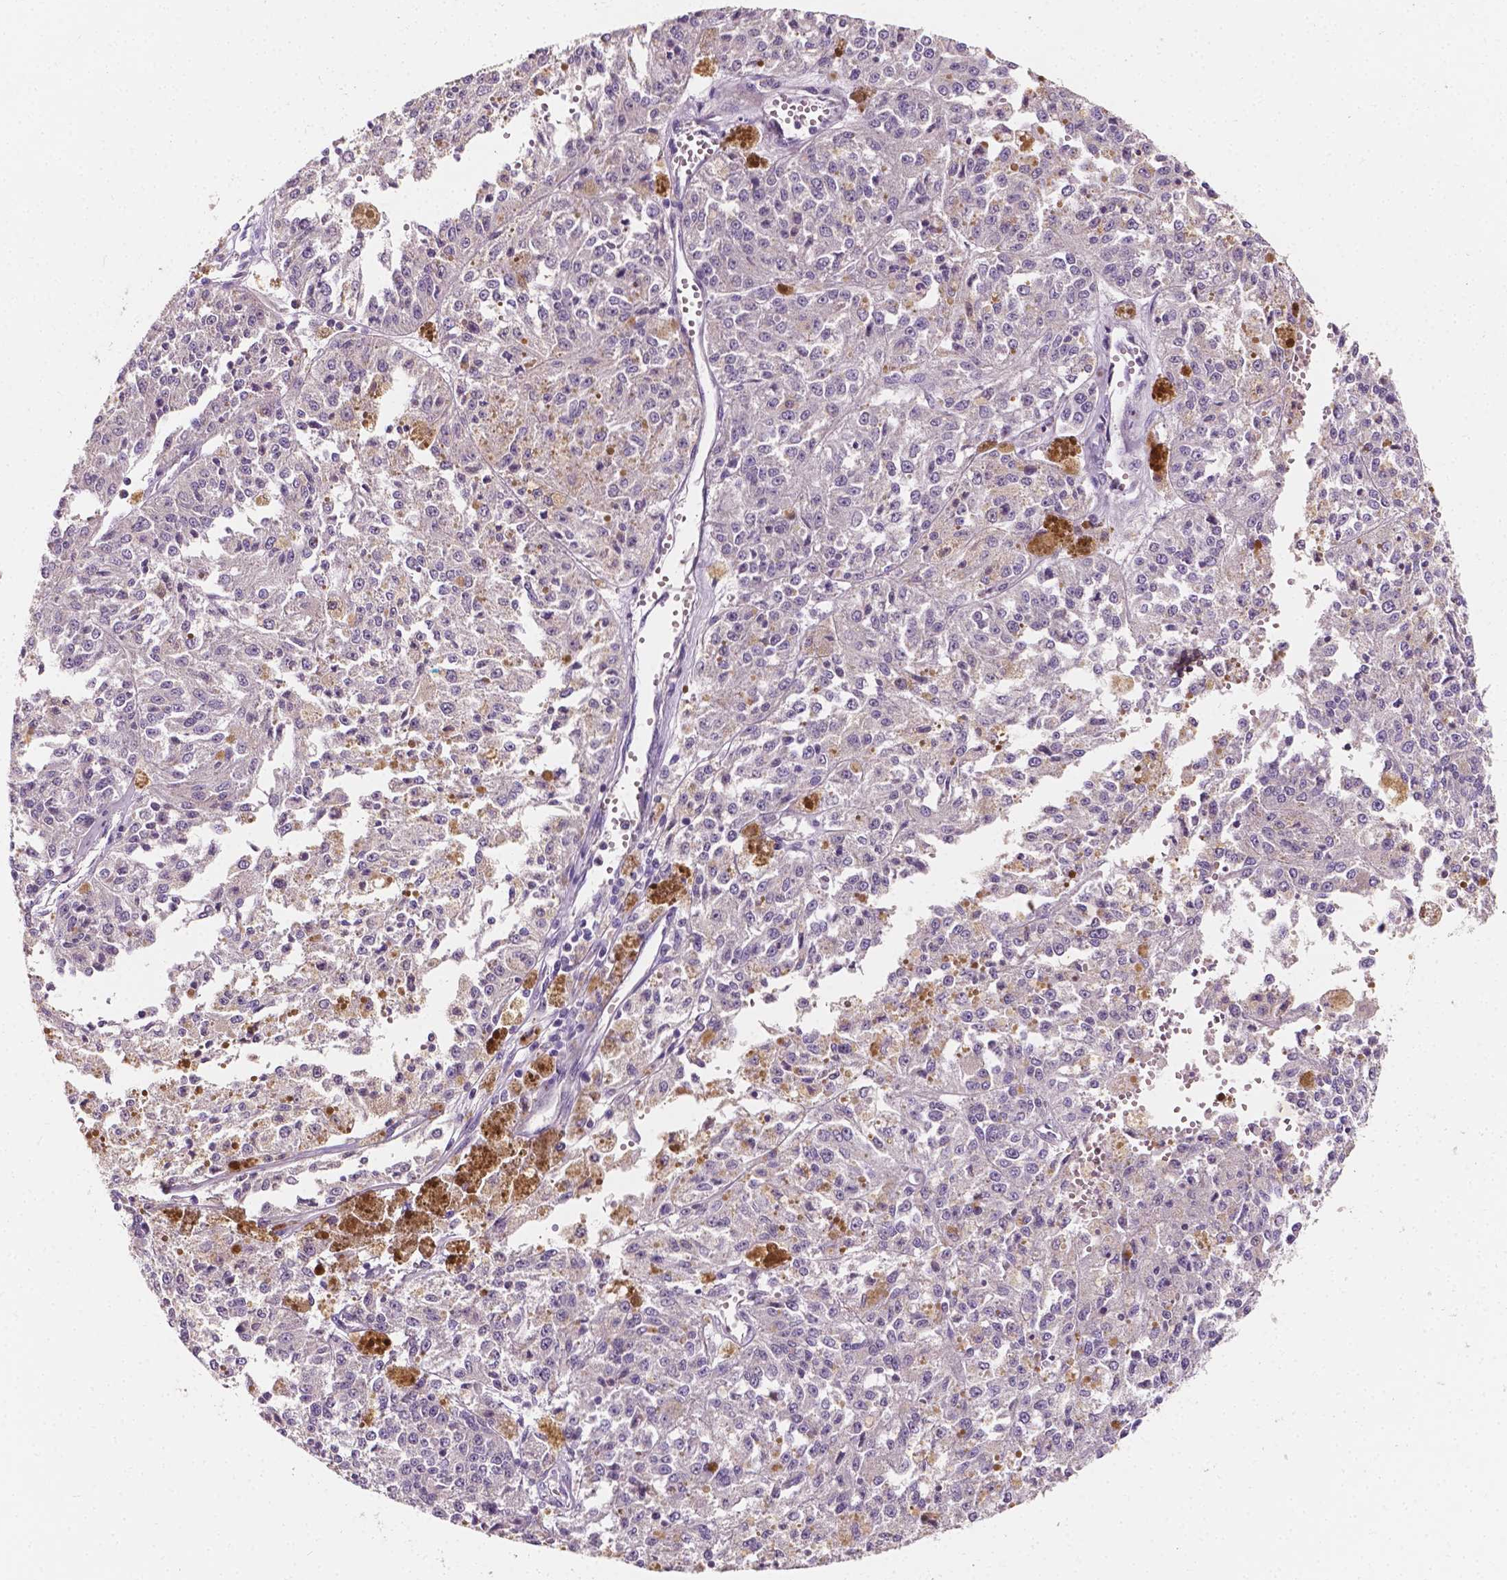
{"staining": {"intensity": "negative", "quantity": "none", "location": "none"}, "tissue": "melanoma", "cell_type": "Tumor cells", "image_type": "cancer", "snomed": [{"axis": "morphology", "description": "Malignant melanoma, Metastatic site"}, {"axis": "topography", "description": "Lymph node"}], "caption": "Immunohistochemistry histopathology image of melanoma stained for a protein (brown), which reveals no staining in tumor cells. (DAB (3,3'-diaminobenzidine) immunohistochemistry visualized using brightfield microscopy, high magnification).", "gene": "TAL1", "patient": {"sex": "female", "age": 64}}